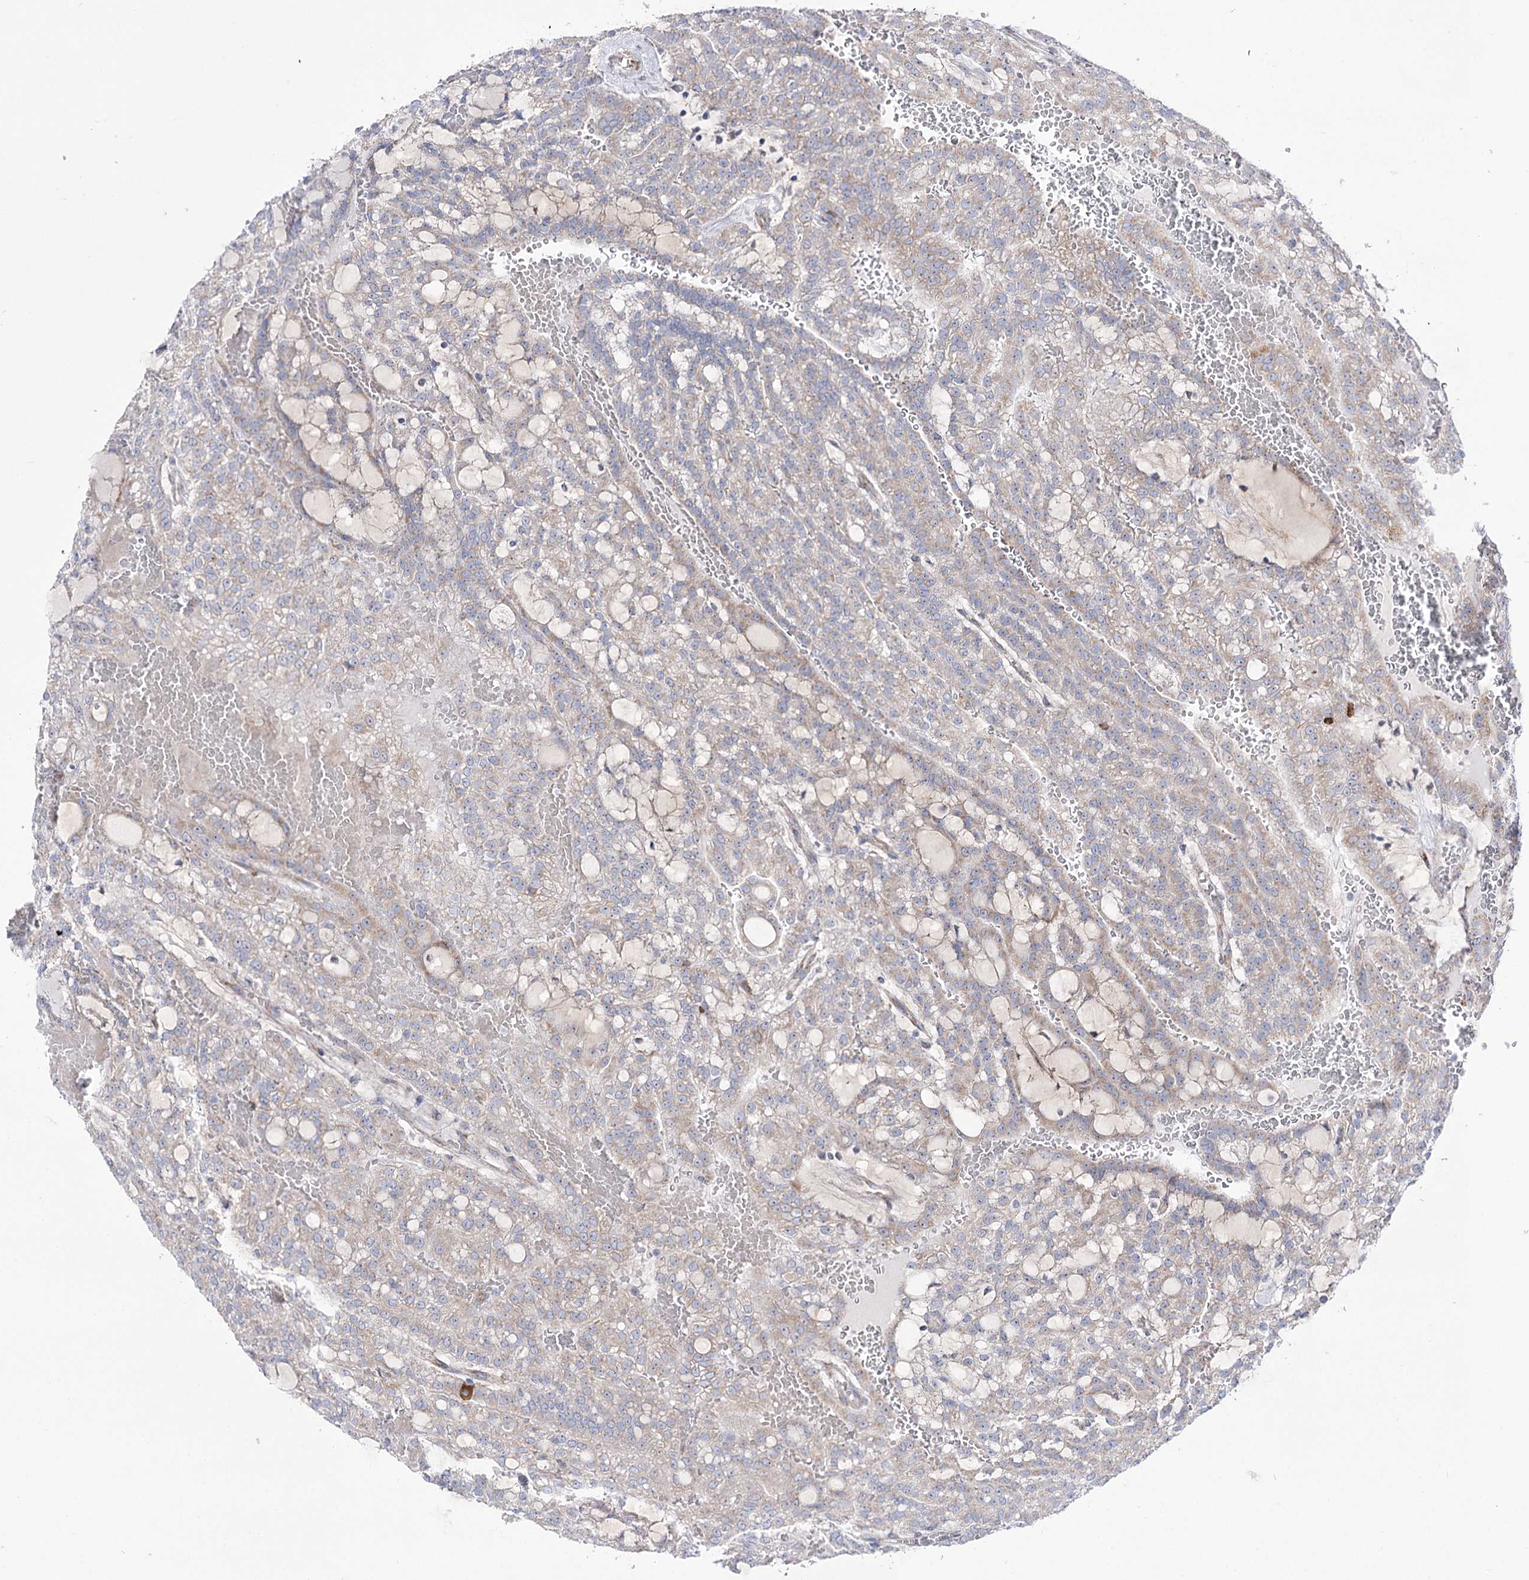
{"staining": {"intensity": "negative", "quantity": "none", "location": "none"}, "tissue": "renal cancer", "cell_type": "Tumor cells", "image_type": "cancer", "snomed": [{"axis": "morphology", "description": "Adenocarcinoma, NOS"}, {"axis": "topography", "description": "Kidney"}], "caption": "Histopathology image shows no significant protein expression in tumor cells of renal adenocarcinoma.", "gene": "METTL5", "patient": {"sex": "male", "age": 63}}